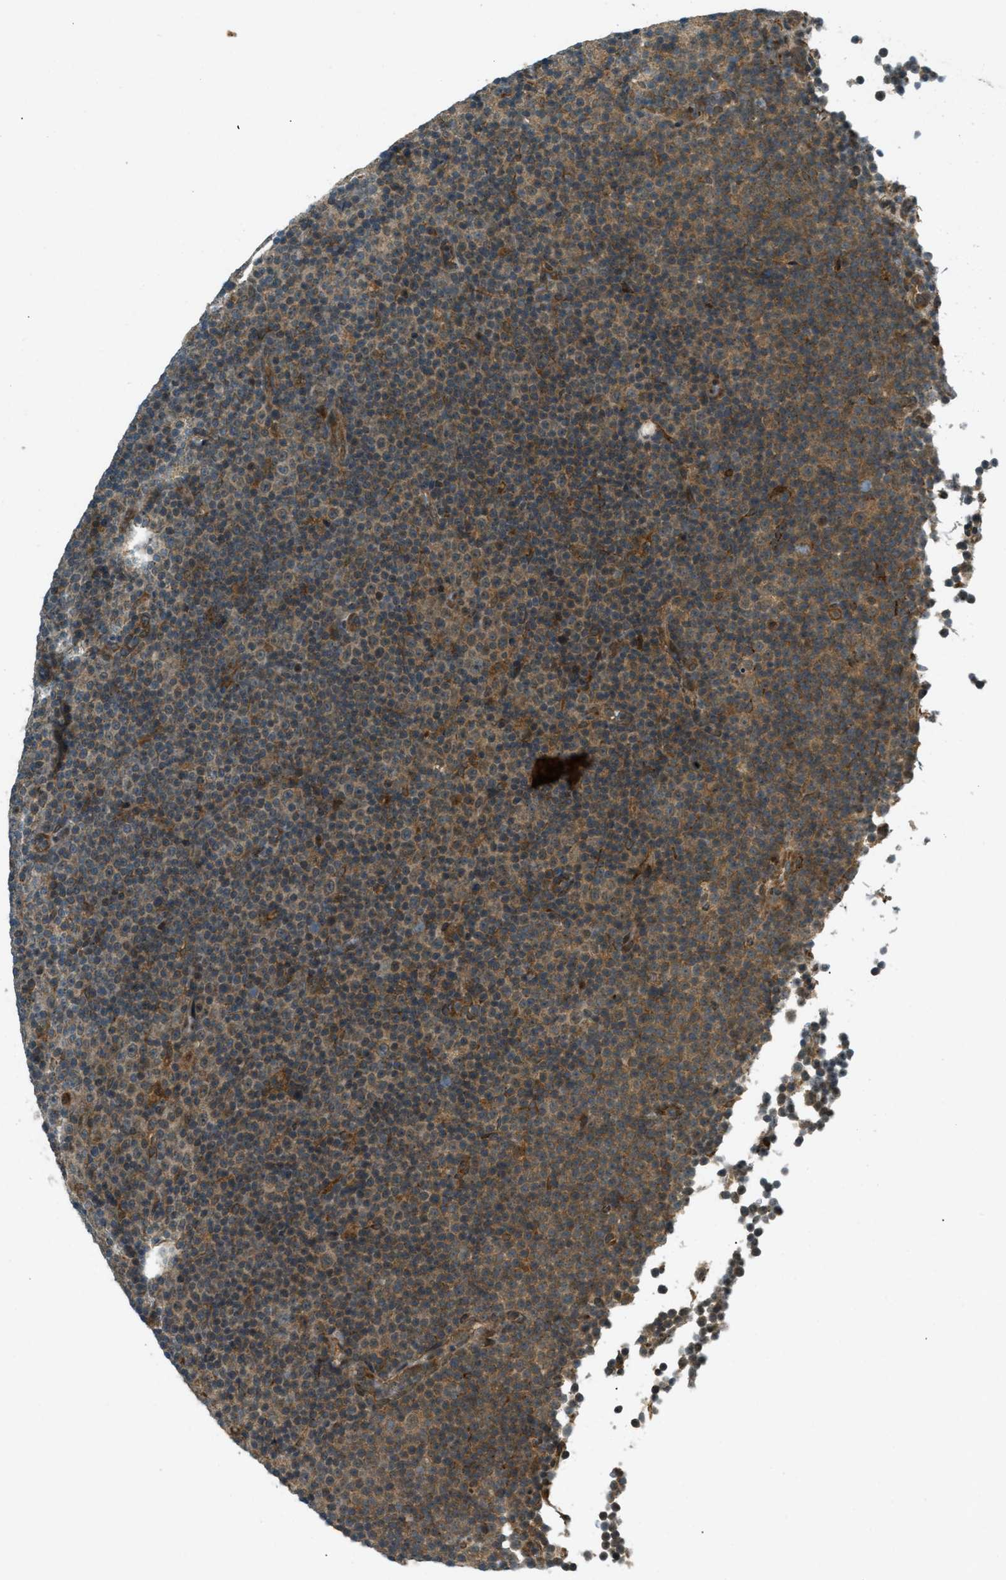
{"staining": {"intensity": "weak", "quantity": "25%-75%", "location": "cytoplasmic/membranous"}, "tissue": "lymphoma", "cell_type": "Tumor cells", "image_type": "cancer", "snomed": [{"axis": "morphology", "description": "Malignant lymphoma, non-Hodgkin's type, Low grade"}, {"axis": "topography", "description": "Lymph node"}], "caption": "Immunohistochemistry (IHC) of lymphoma displays low levels of weak cytoplasmic/membranous expression in about 25%-75% of tumor cells.", "gene": "EIF2AK3", "patient": {"sex": "female", "age": 67}}